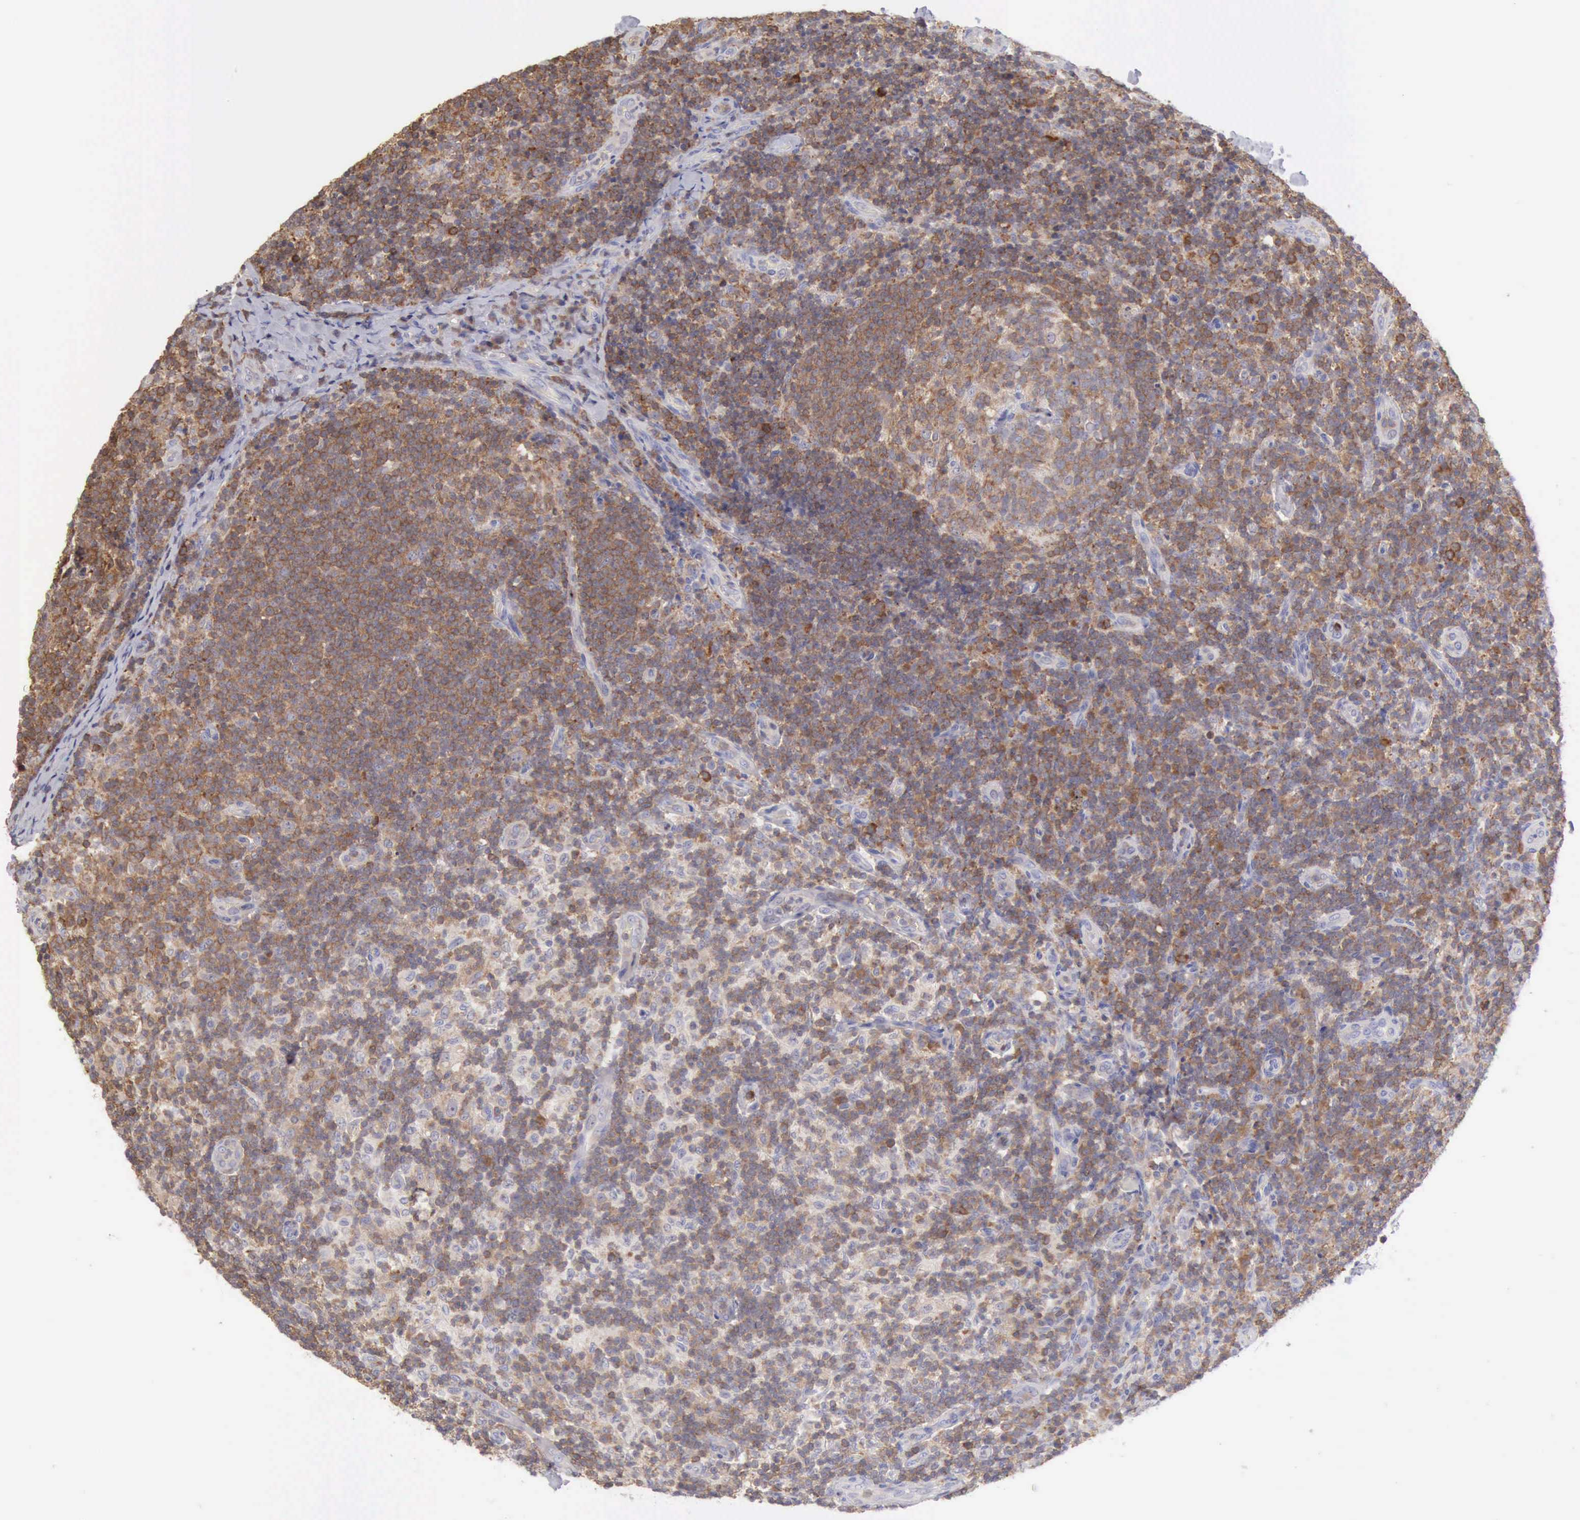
{"staining": {"intensity": "moderate", "quantity": ">75%", "location": "cytoplasmic/membranous"}, "tissue": "lymph node", "cell_type": "Germinal center cells", "image_type": "normal", "snomed": [{"axis": "morphology", "description": "Normal tissue, NOS"}, {"axis": "morphology", "description": "Inflammation, NOS"}, {"axis": "topography", "description": "Lymph node"}], "caption": "A photomicrograph of lymph node stained for a protein displays moderate cytoplasmic/membranous brown staining in germinal center cells. The staining was performed using DAB to visualize the protein expression in brown, while the nuclei were stained in blue with hematoxylin (Magnification: 20x).", "gene": "SASH3", "patient": {"sex": "male", "age": 46}}